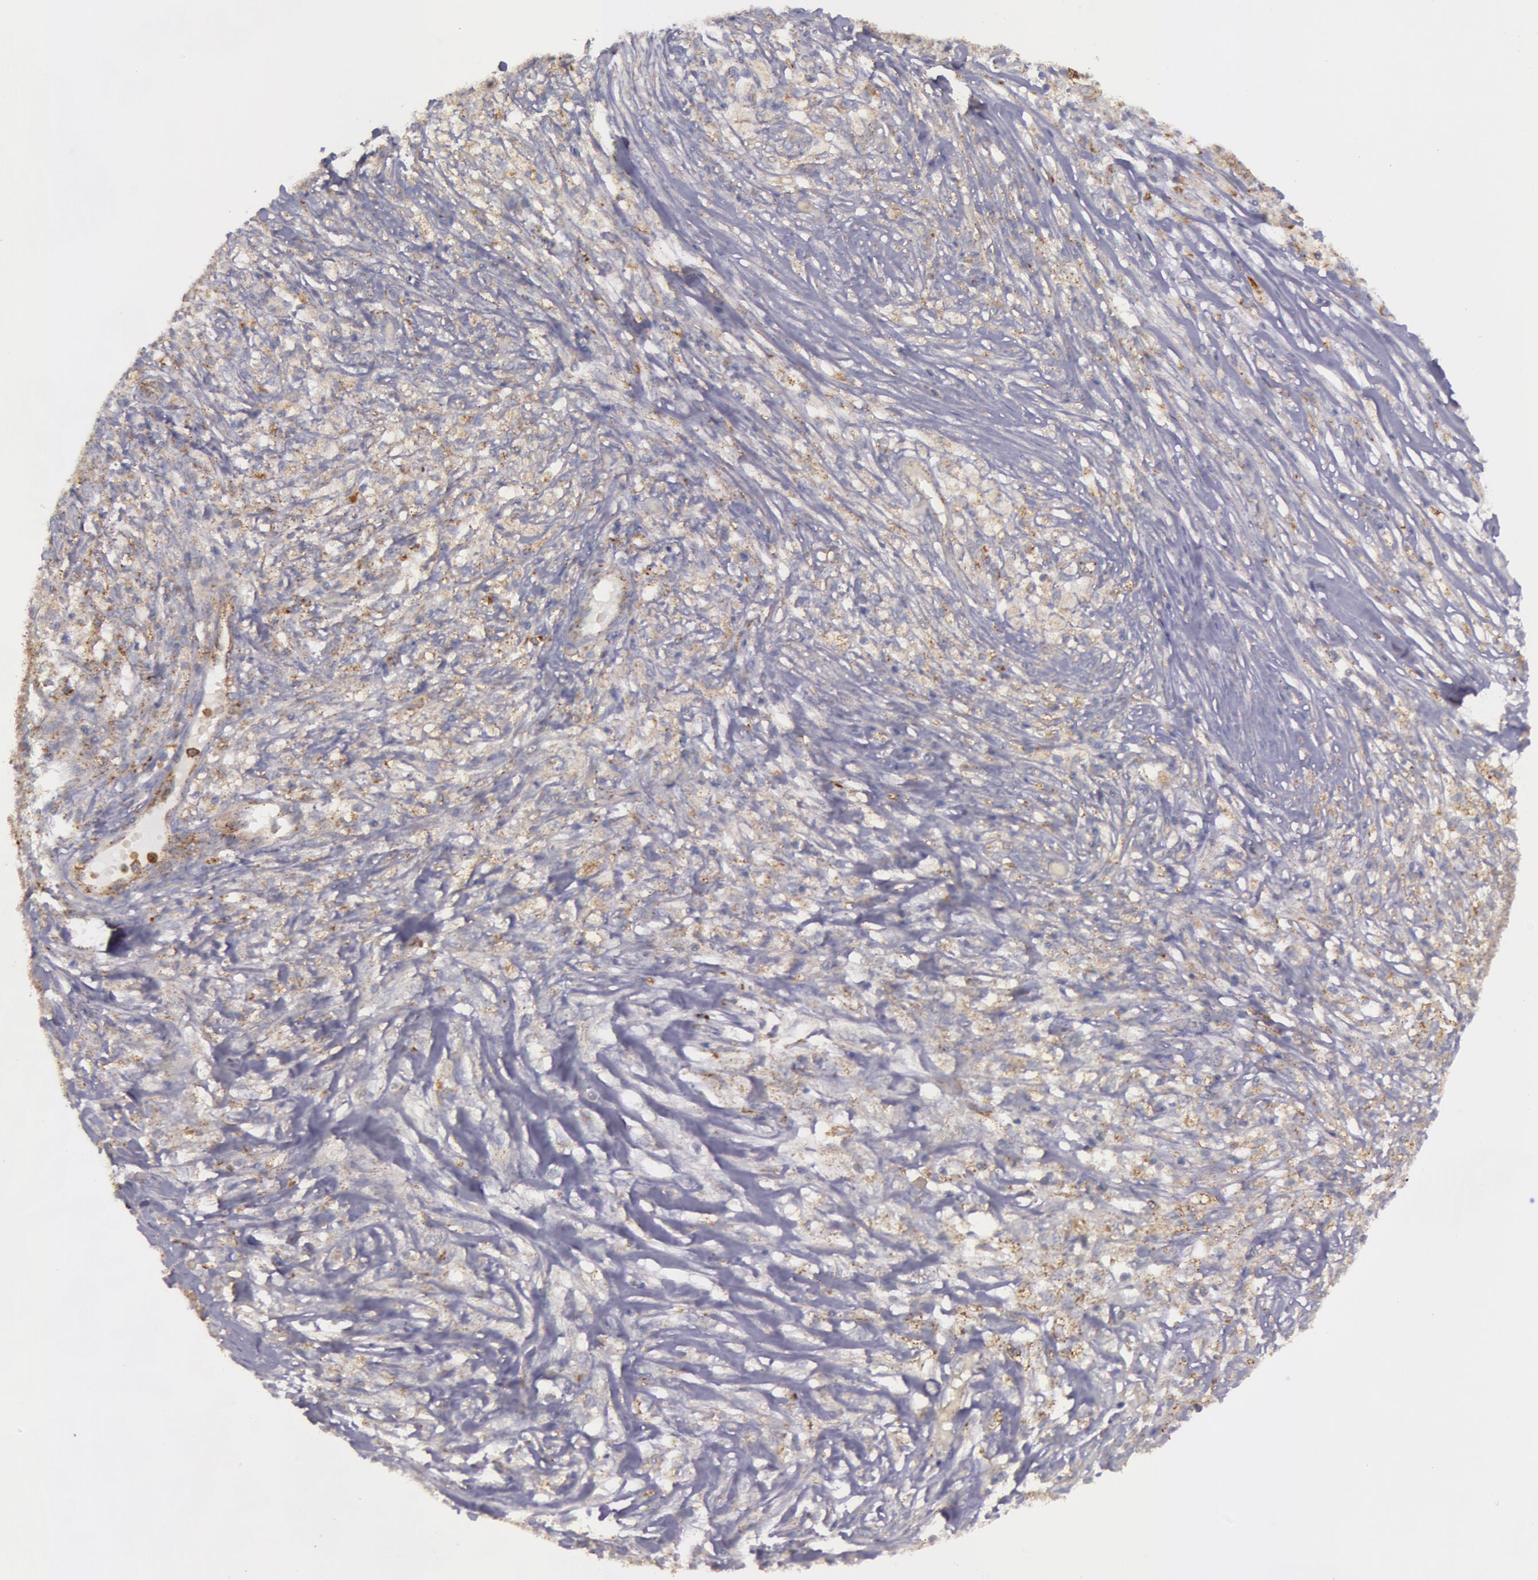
{"staining": {"intensity": "weak", "quantity": ">75%", "location": "cytoplasmic/membranous"}, "tissue": "ovarian cancer", "cell_type": "Tumor cells", "image_type": "cancer", "snomed": [{"axis": "morphology", "description": "Carcinoma, endometroid"}, {"axis": "topography", "description": "Ovary"}], "caption": "This is an image of IHC staining of ovarian cancer, which shows weak expression in the cytoplasmic/membranous of tumor cells.", "gene": "FLOT2", "patient": {"sex": "female", "age": 42}}